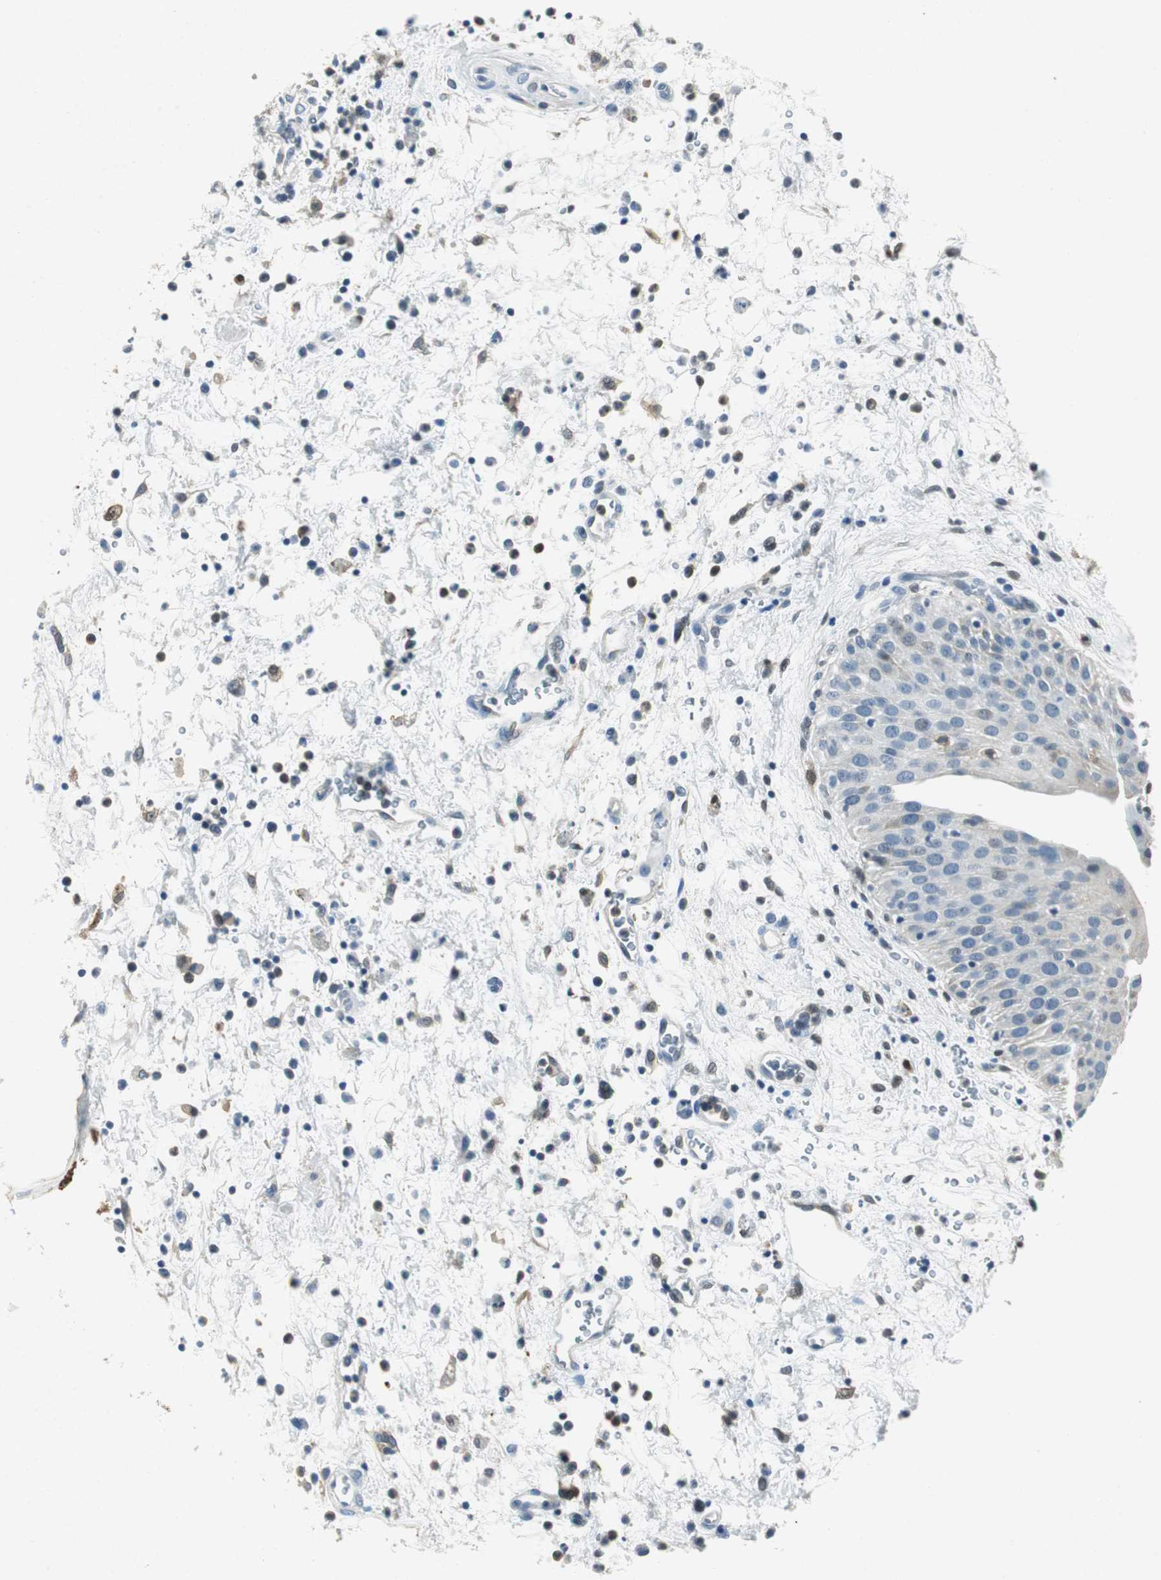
{"staining": {"intensity": "negative", "quantity": "none", "location": "none"}, "tissue": "urinary bladder", "cell_type": "Urothelial cells", "image_type": "normal", "snomed": [{"axis": "morphology", "description": "Normal tissue, NOS"}, {"axis": "morphology", "description": "Dysplasia, NOS"}, {"axis": "topography", "description": "Urinary bladder"}], "caption": "There is no significant expression in urothelial cells of urinary bladder.", "gene": "ME1", "patient": {"sex": "male", "age": 35}}